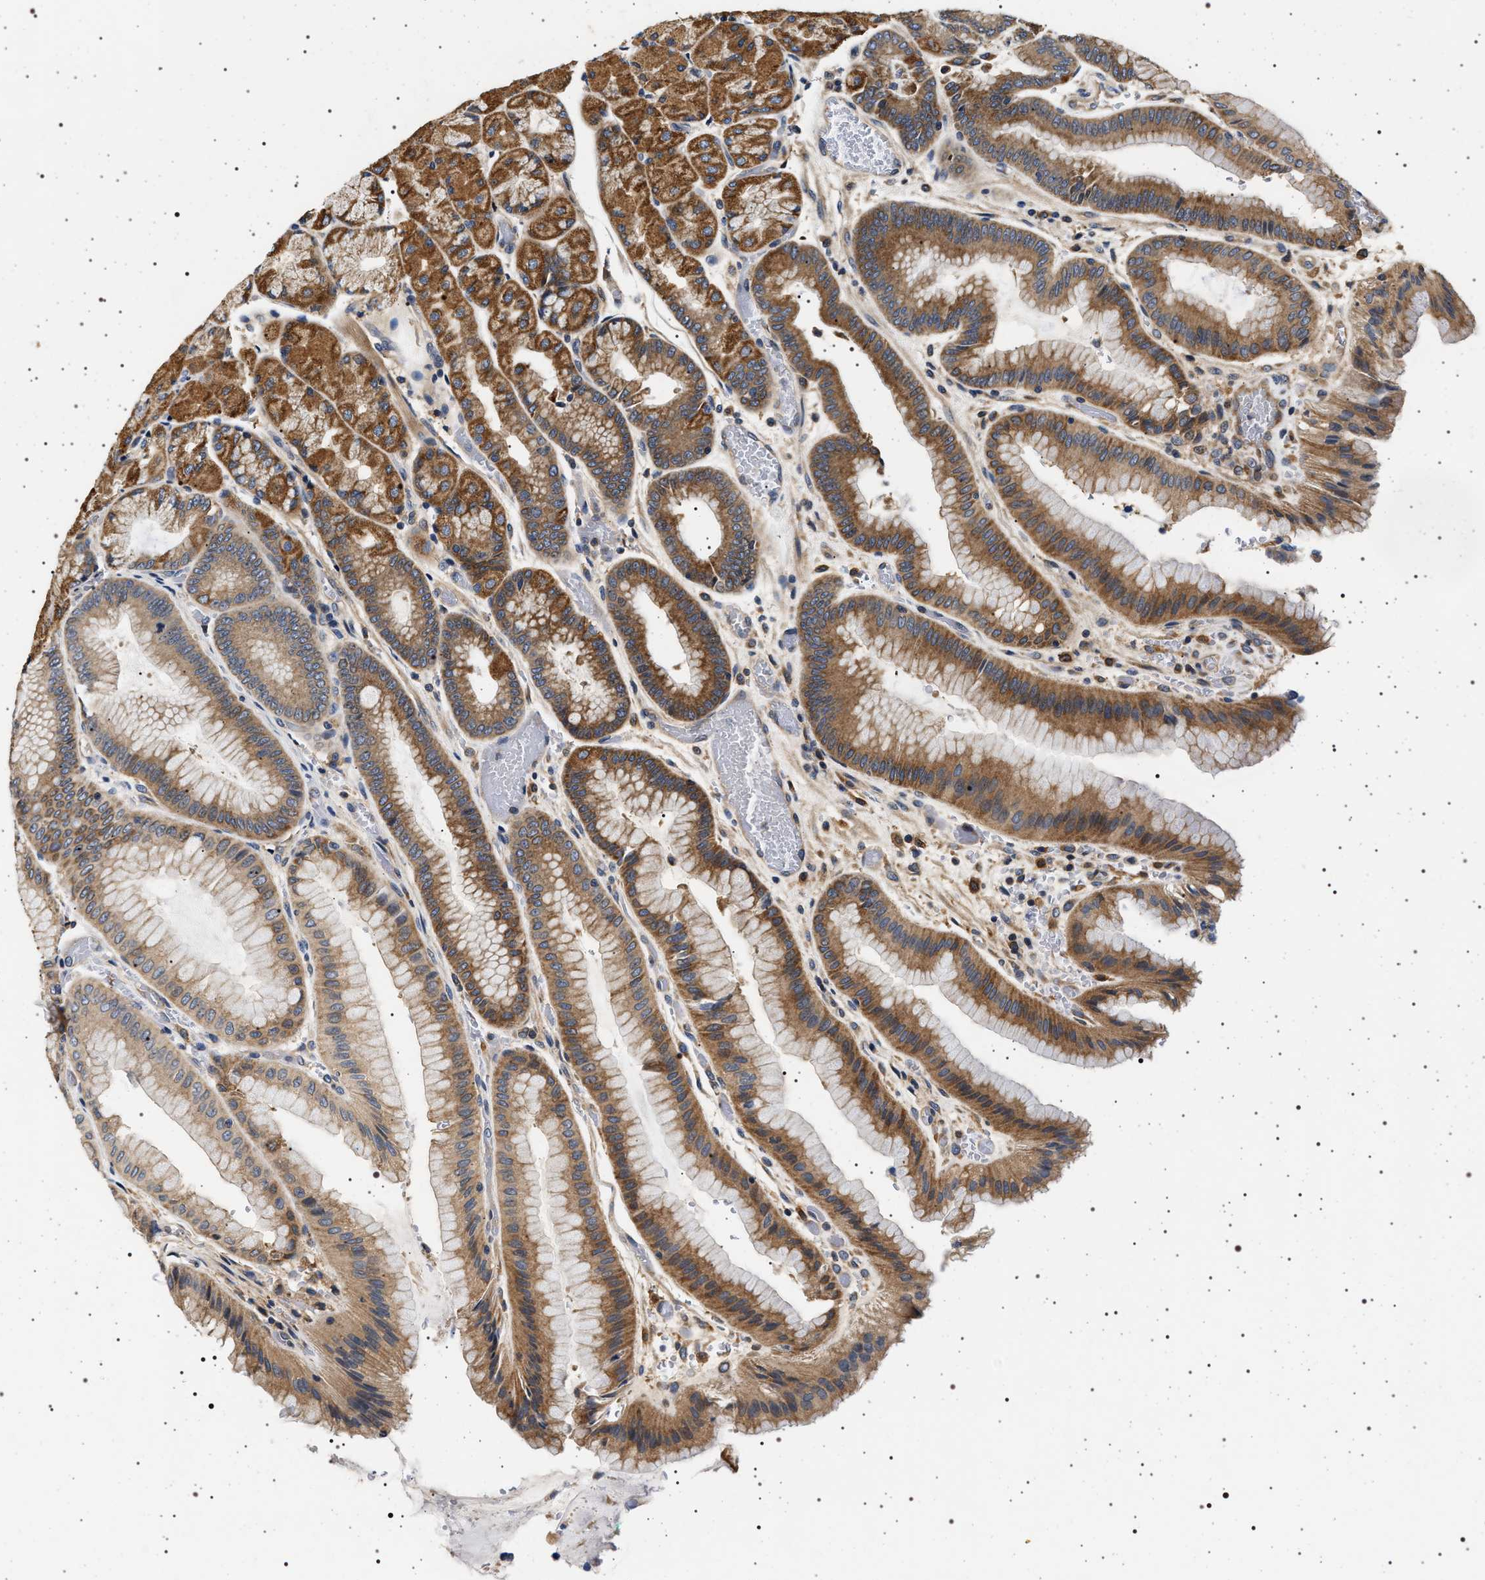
{"staining": {"intensity": "moderate", "quantity": ">75%", "location": "cytoplasmic/membranous"}, "tissue": "stomach", "cell_type": "Glandular cells", "image_type": "normal", "snomed": [{"axis": "morphology", "description": "Normal tissue, NOS"}, {"axis": "morphology", "description": "Carcinoid, malignant, NOS"}, {"axis": "topography", "description": "Stomach, upper"}], "caption": "A micrograph showing moderate cytoplasmic/membranous staining in approximately >75% of glandular cells in normal stomach, as visualized by brown immunohistochemical staining.", "gene": "DCBLD2", "patient": {"sex": "male", "age": 39}}